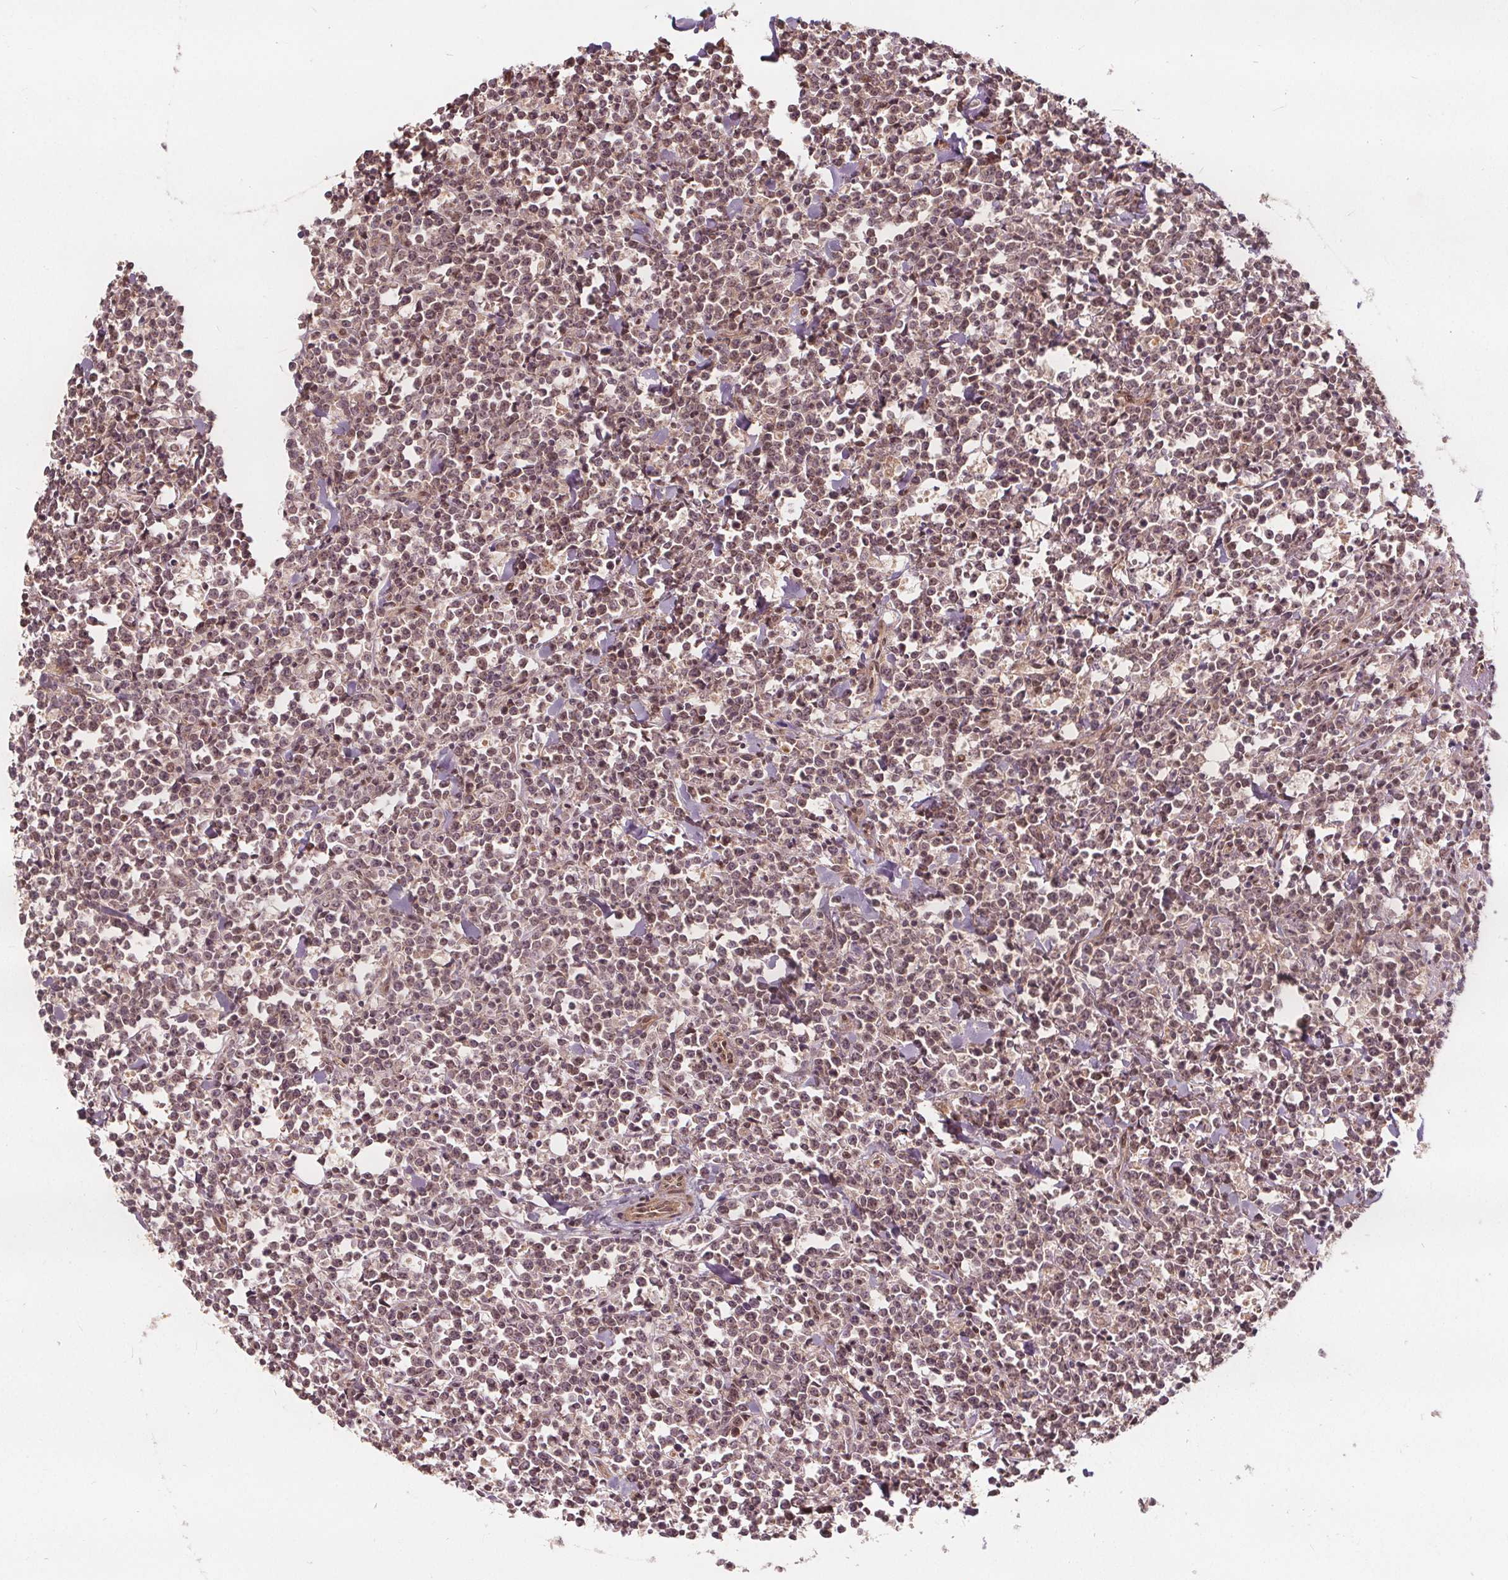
{"staining": {"intensity": "weak", "quantity": ">75%", "location": "nuclear"}, "tissue": "lymphoma", "cell_type": "Tumor cells", "image_type": "cancer", "snomed": [{"axis": "morphology", "description": "Malignant lymphoma, non-Hodgkin's type, High grade"}, {"axis": "topography", "description": "Small intestine"}], "caption": "An image of human lymphoma stained for a protein demonstrates weak nuclear brown staining in tumor cells. (DAB IHC, brown staining for protein, blue staining for nuclei).", "gene": "PPP1CB", "patient": {"sex": "female", "age": 56}}